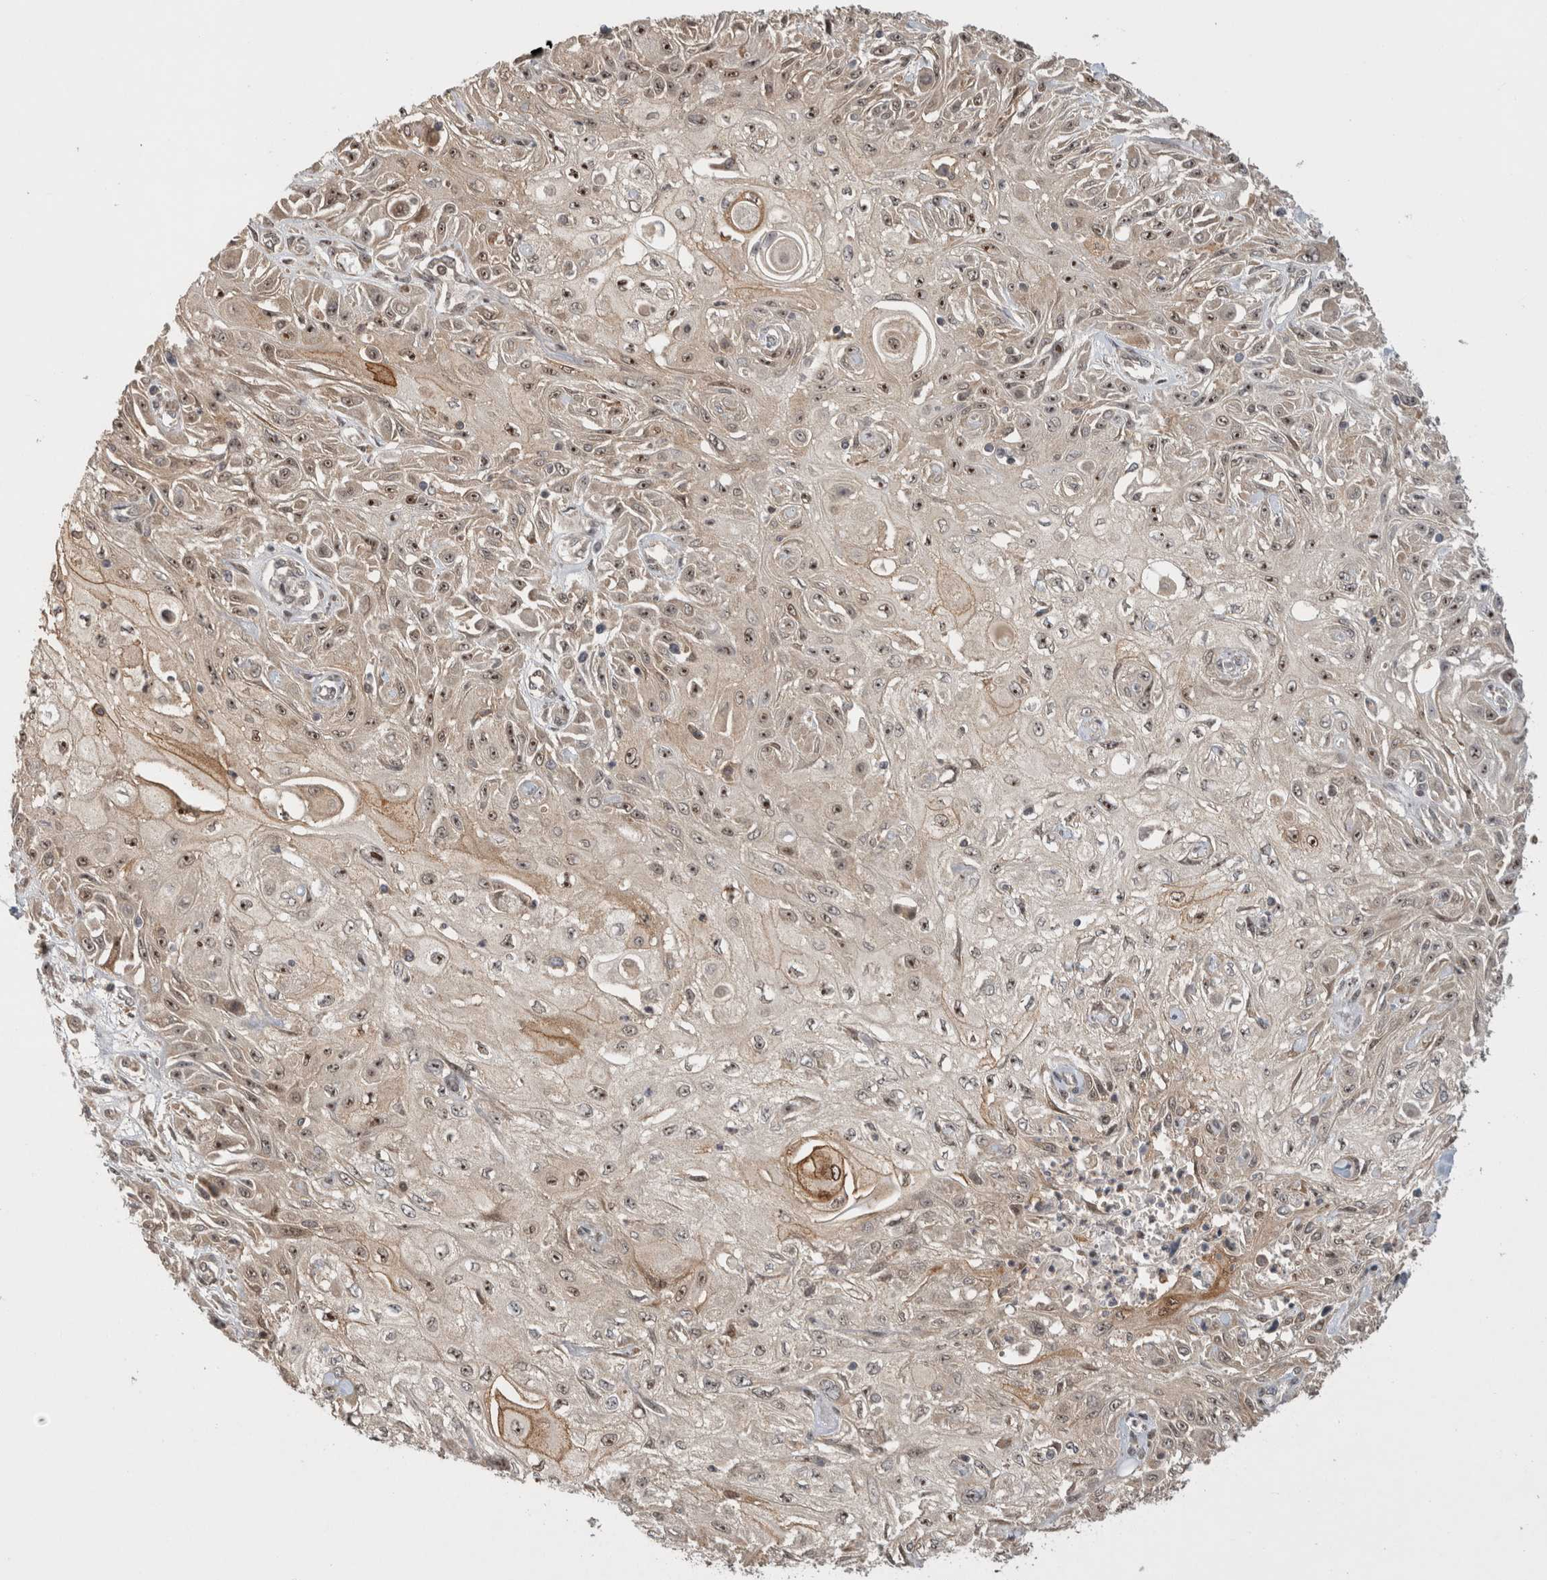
{"staining": {"intensity": "moderate", "quantity": ">75%", "location": "nuclear"}, "tissue": "skin cancer", "cell_type": "Tumor cells", "image_type": "cancer", "snomed": [{"axis": "morphology", "description": "Squamous cell carcinoma, NOS"}, {"axis": "morphology", "description": "Squamous cell carcinoma, metastatic, NOS"}, {"axis": "topography", "description": "Skin"}, {"axis": "topography", "description": "Lymph node"}], "caption": "This is an image of immunohistochemistry (IHC) staining of metastatic squamous cell carcinoma (skin), which shows moderate expression in the nuclear of tumor cells.", "gene": "WASF2", "patient": {"sex": "male", "age": 75}}